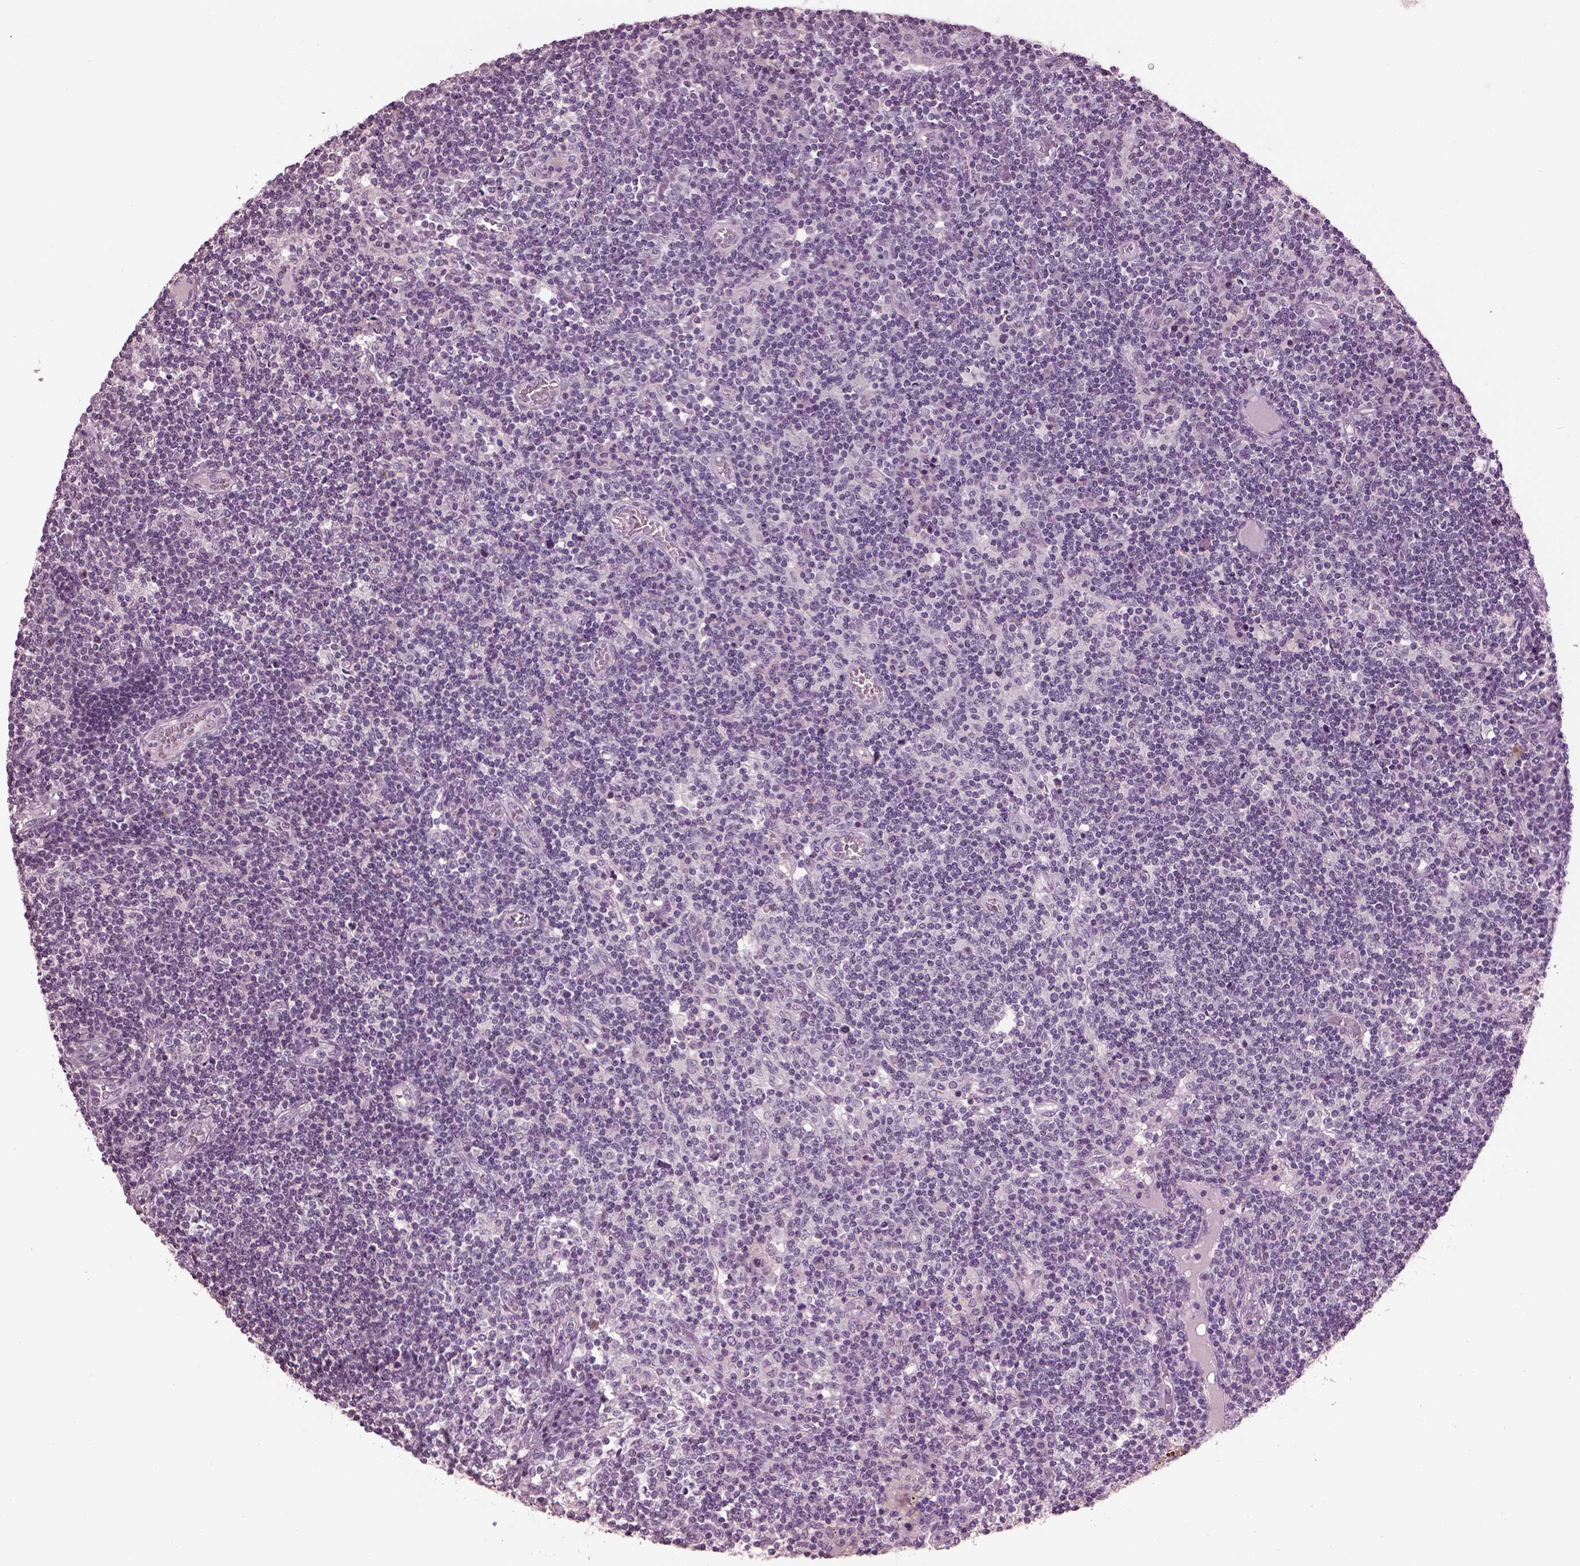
{"staining": {"intensity": "negative", "quantity": "none", "location": "none"}, "tissue": "lymph node", "cell_type": "Germinal center cells", "image_type": "normal", "snomed": [{"axis": "morphology", "description": "Normal tissue, NOS"}, {"axis": "topography", "description": "Lymph node"}], "caption": "Immunohistochemical staining of unremarkable lymph node shows no significant positivity in germinal center cells. (DAB (3,3'-diaminobenzidine) IHC, high magnification).", "gene": "PACRG", "patient": {"sex": "female", "age": 72}}